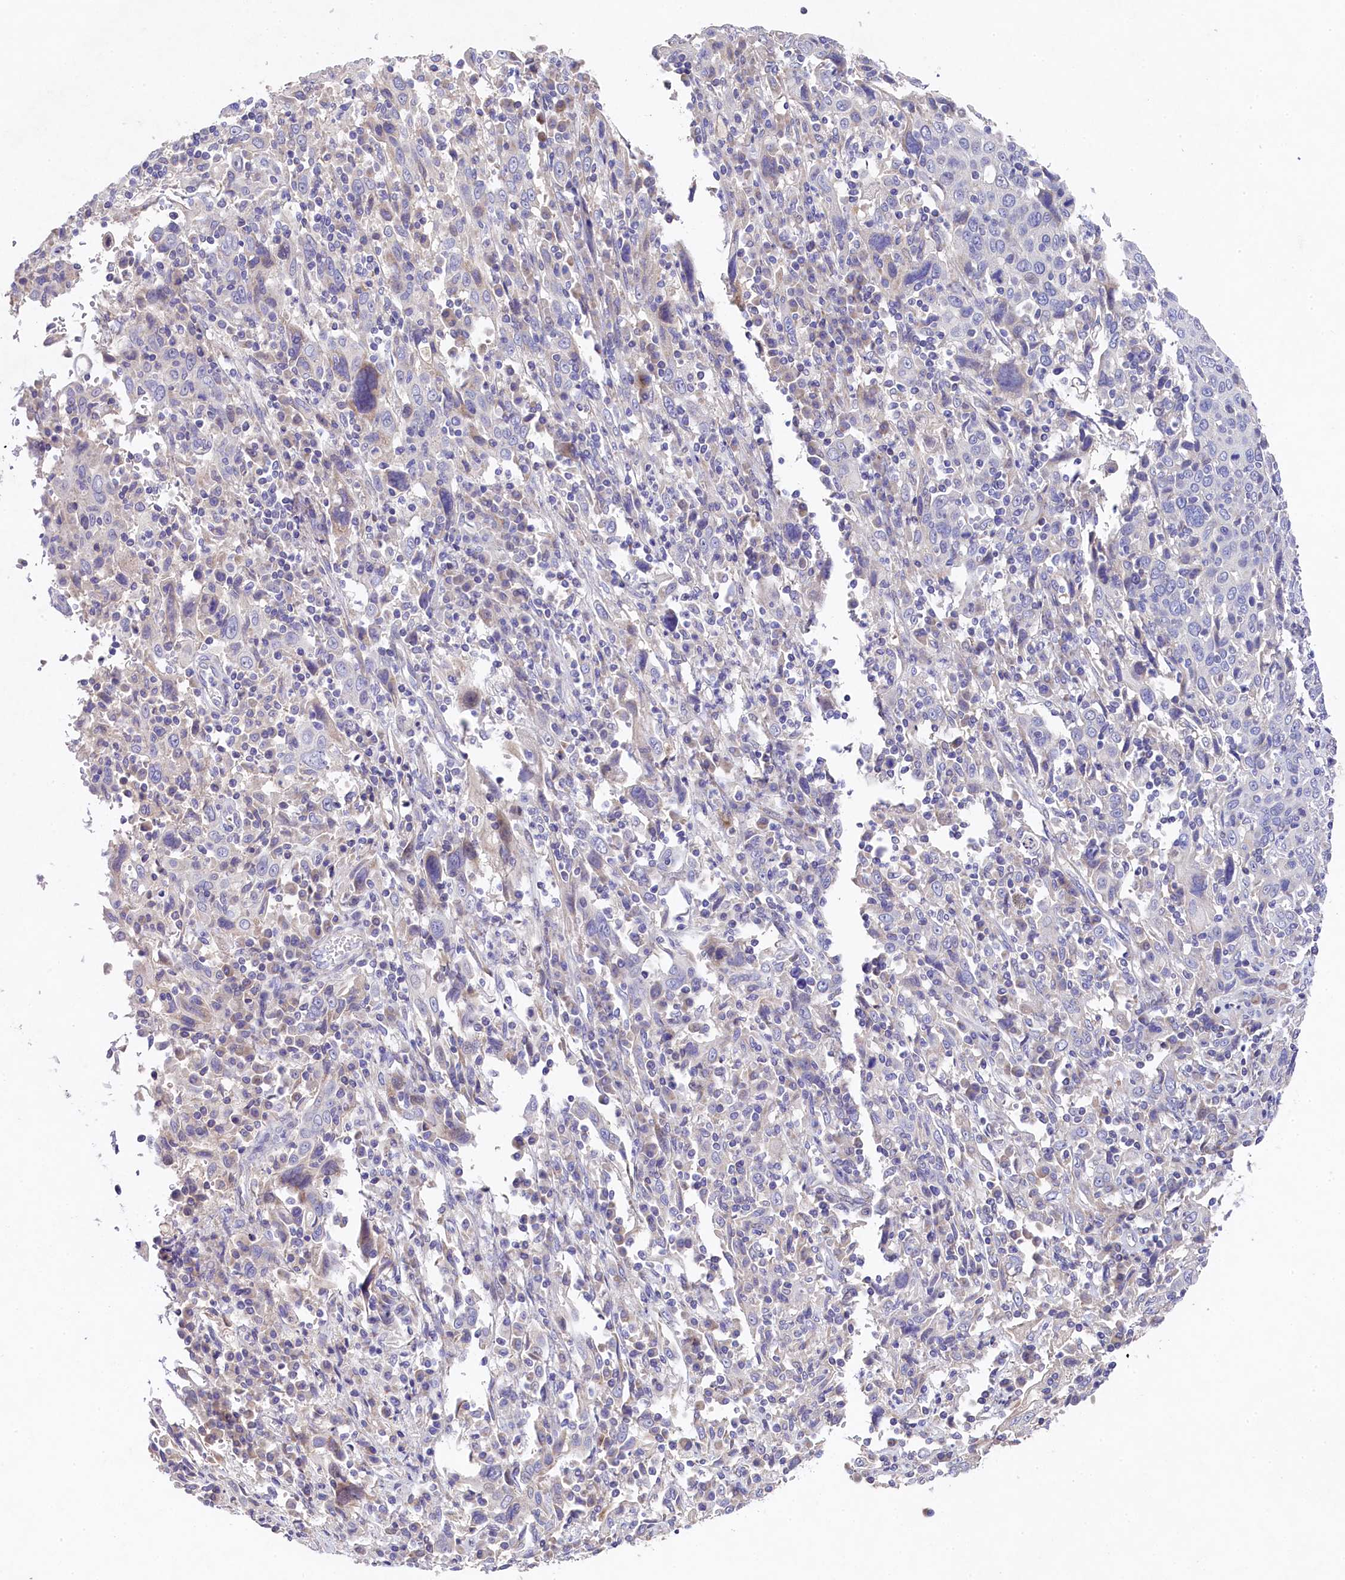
{"staining": {"intensity": "negative", "quantity": "none", "location": "none"}, "tissue": "cervical cancer", "cell_type": "Tumor cells", "image_type": "cancer", "snomed": [{"axis": "morphology", "description": "Squamous cell carcinoma, NOS"}, {"axis": "topography", "description": "Cervix"}], "caption": "This is a micrograph of immunohistochemistry (IHC) staining of cervical cancer, which shows no staining in tumor cells.", "gene": "FXYD6", "patient": {"sex": "female", "age": 46}}